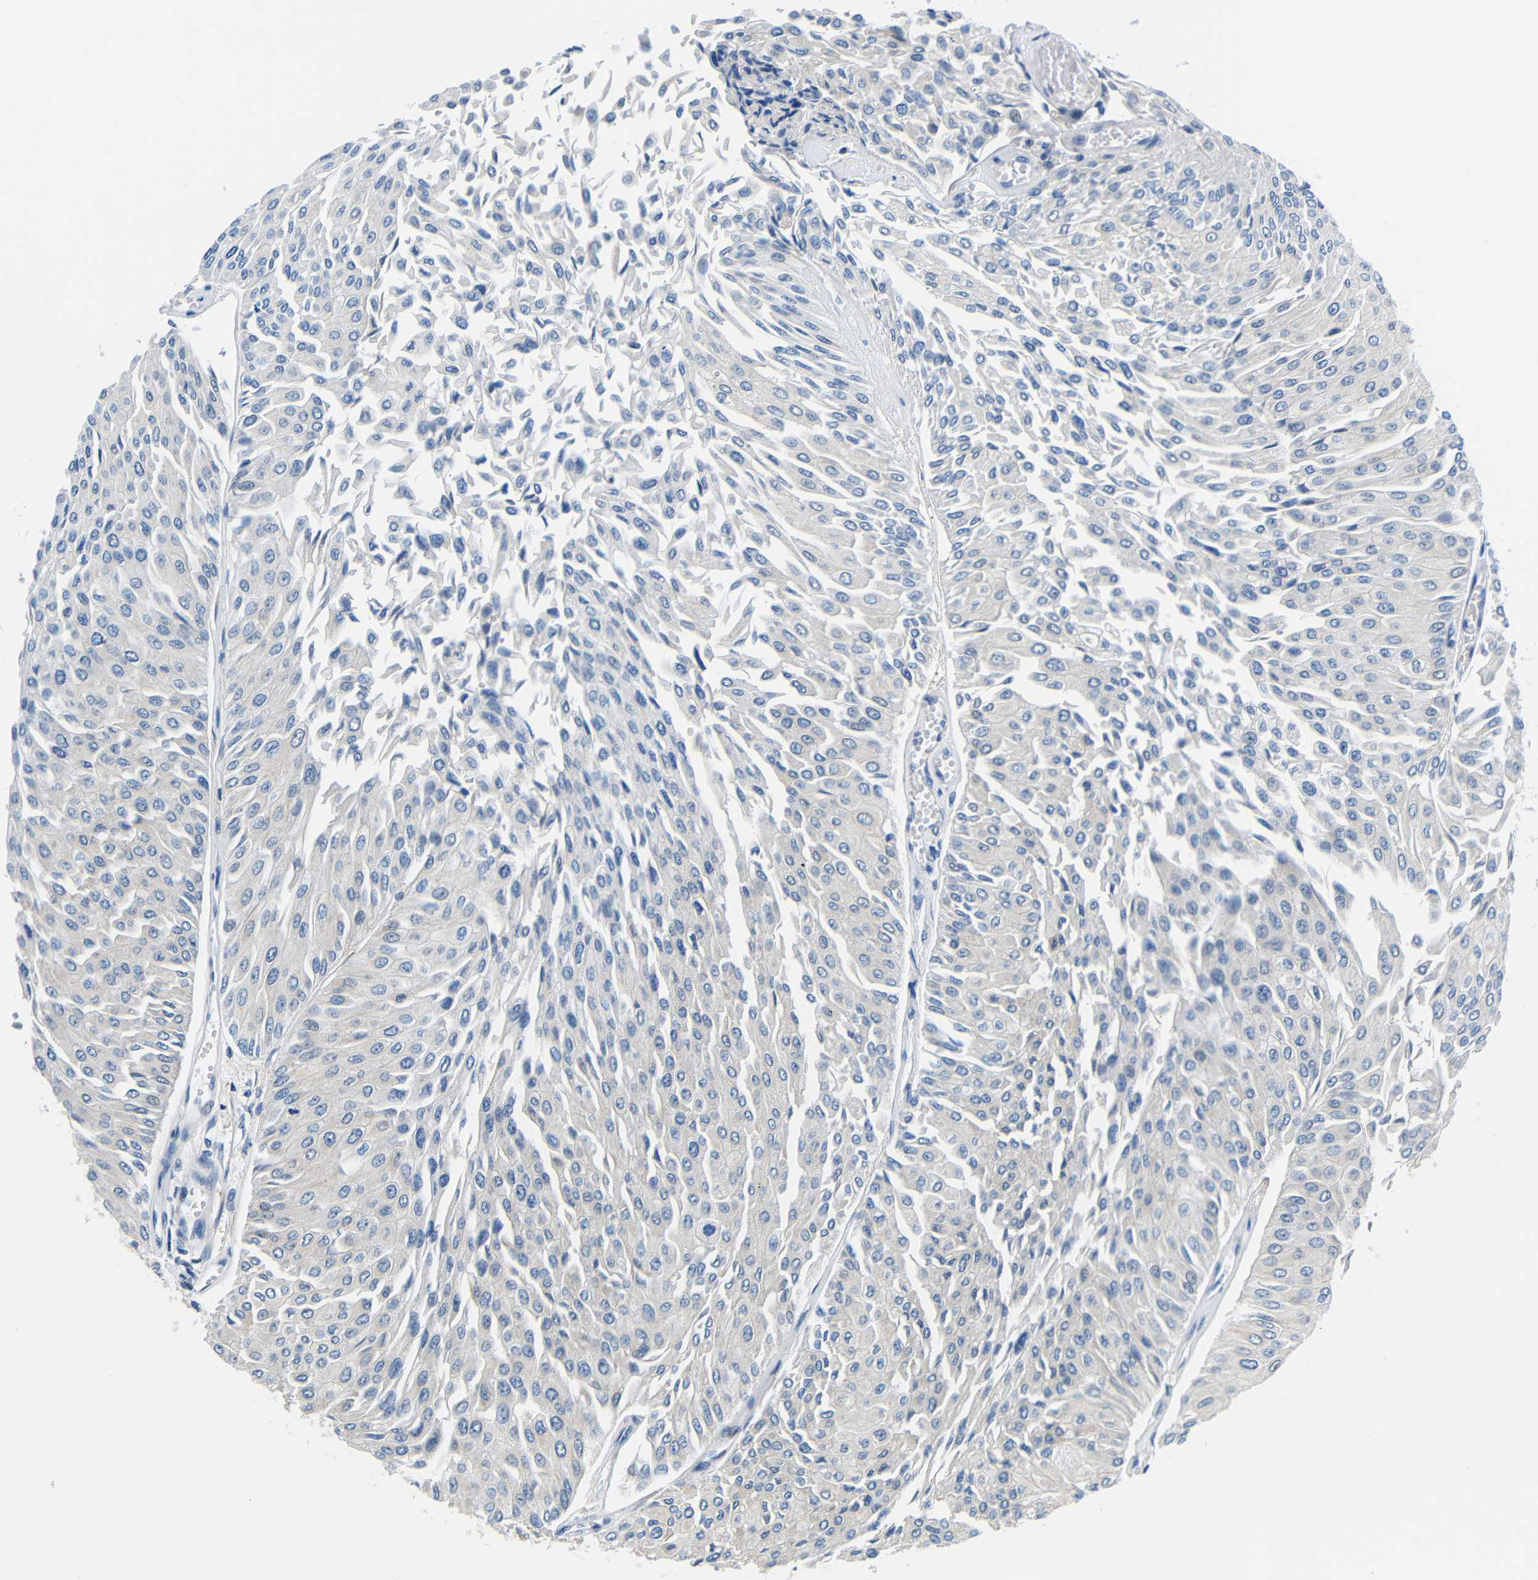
{"staining": {"intensity": "negative", "quantity": "none", "location": "none"}, "tissue": "urothelial cancer", "cell_type": "Tumor cells", "image_type": "cancer", "snomed": [{"axis": "morphology", "description": "Urothelial carcinoma, Low grade"}, {"axis": "topography", "description": "Urinary bladder"}], "caption": "Immunohistochemistry (IHC) of urothelial cancer exhibits no positivity in tumor cells.", "gene": "NEGR1", "patient": {"sex": "male", "age": 67}}